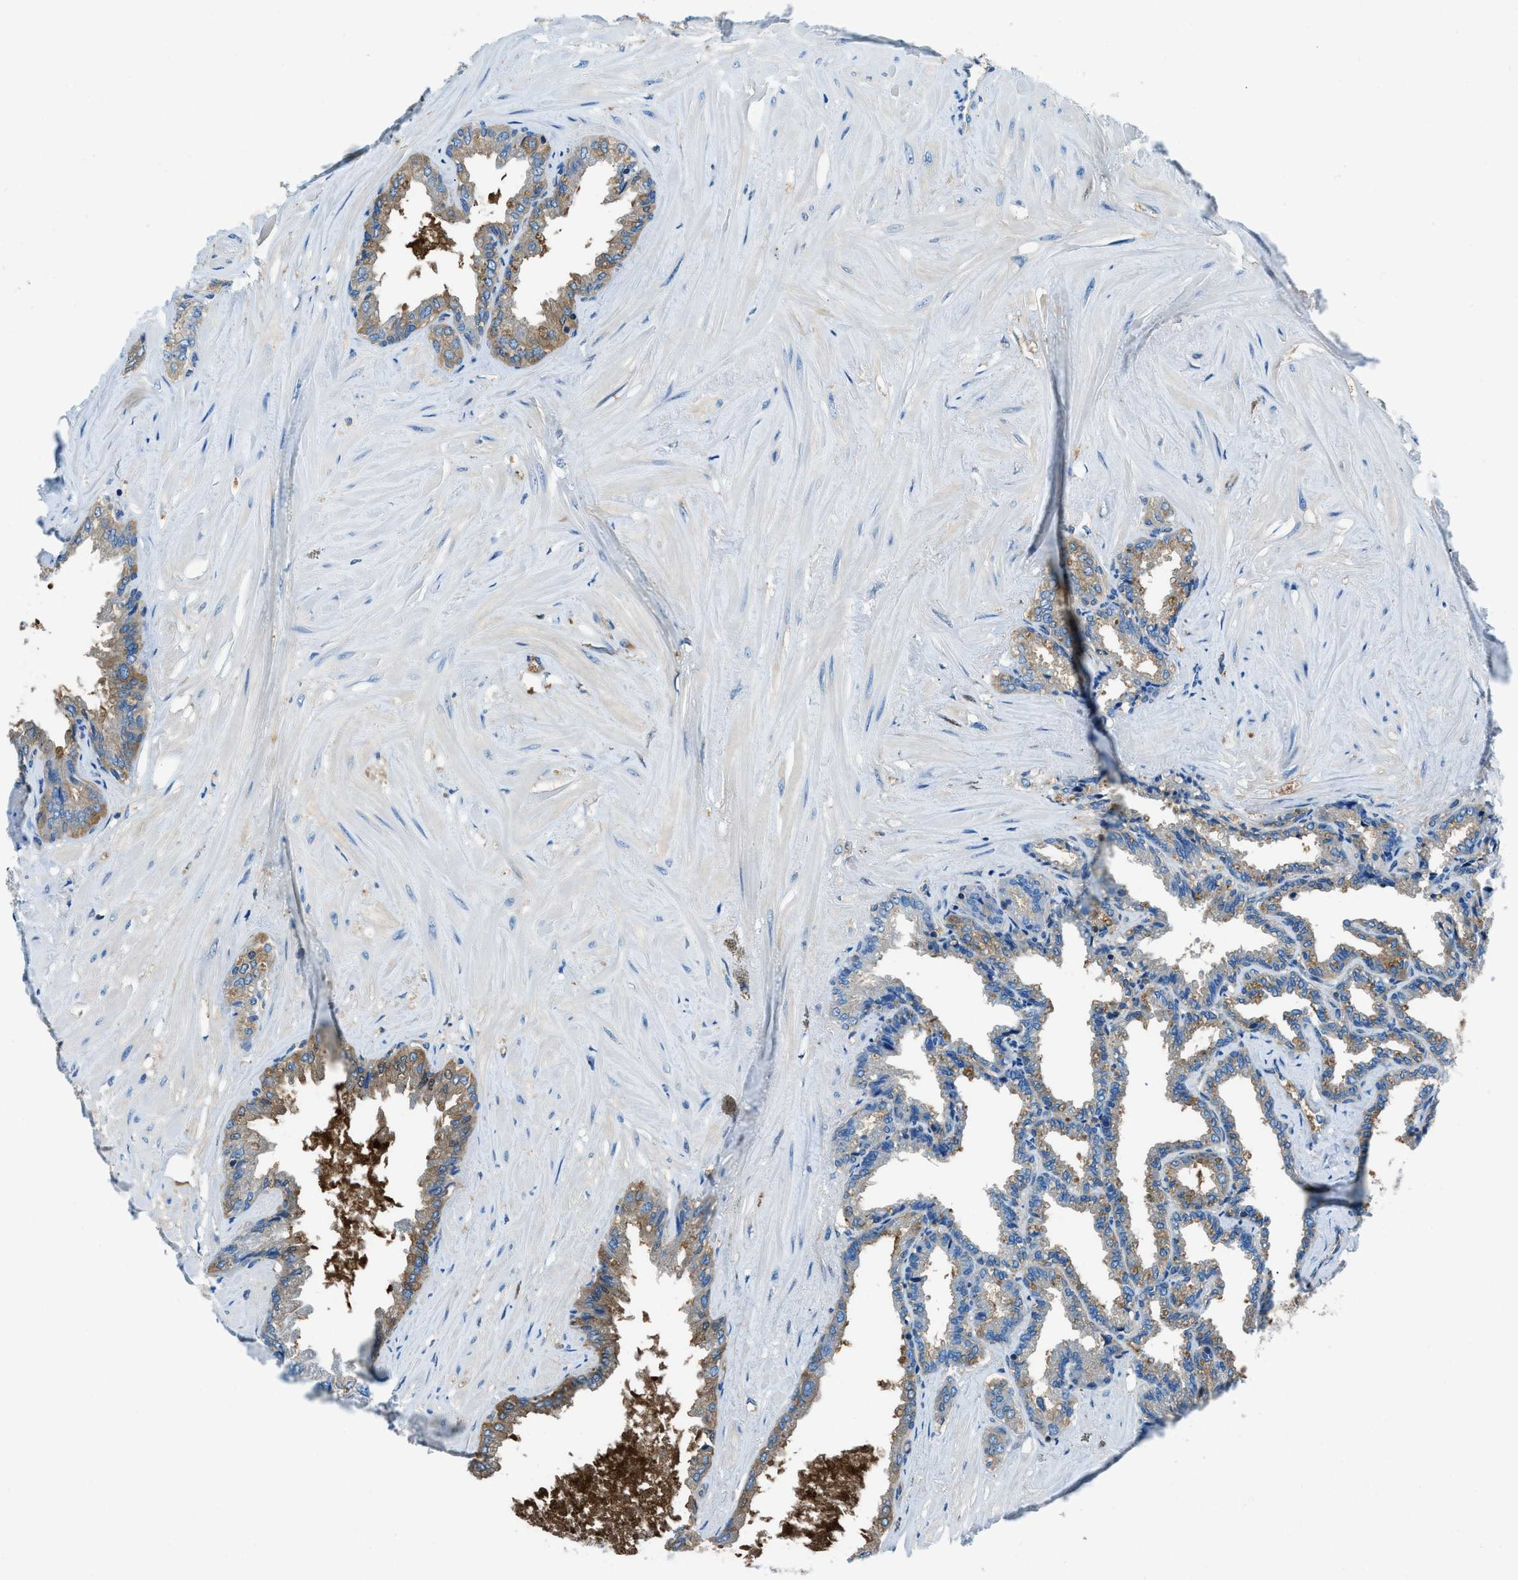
{"staining": {"intensity": "moderate", "quantity": ">75%", "location": "cytoplasmic/membranous"}, "tissue": "seminal vesicle", "cell_type": "Glandular cells", "image_type": "normal", "snomed": [{"axis": "morphology", "description": "Normal tissue, NOS"}, {"axis": "topography", "description": "Seminal veicle"}], "caption": "Immunohistochemistry of normal human seminal vesicle exhibits medium levels of moderate cytoplasmic/membranous staining in about >75% of glandular cells. The protein of interest is shown in brown color, while the nuclei are stained blue.", "gene": "SARS1", "patient": {"sex": "male", "age": 46}}